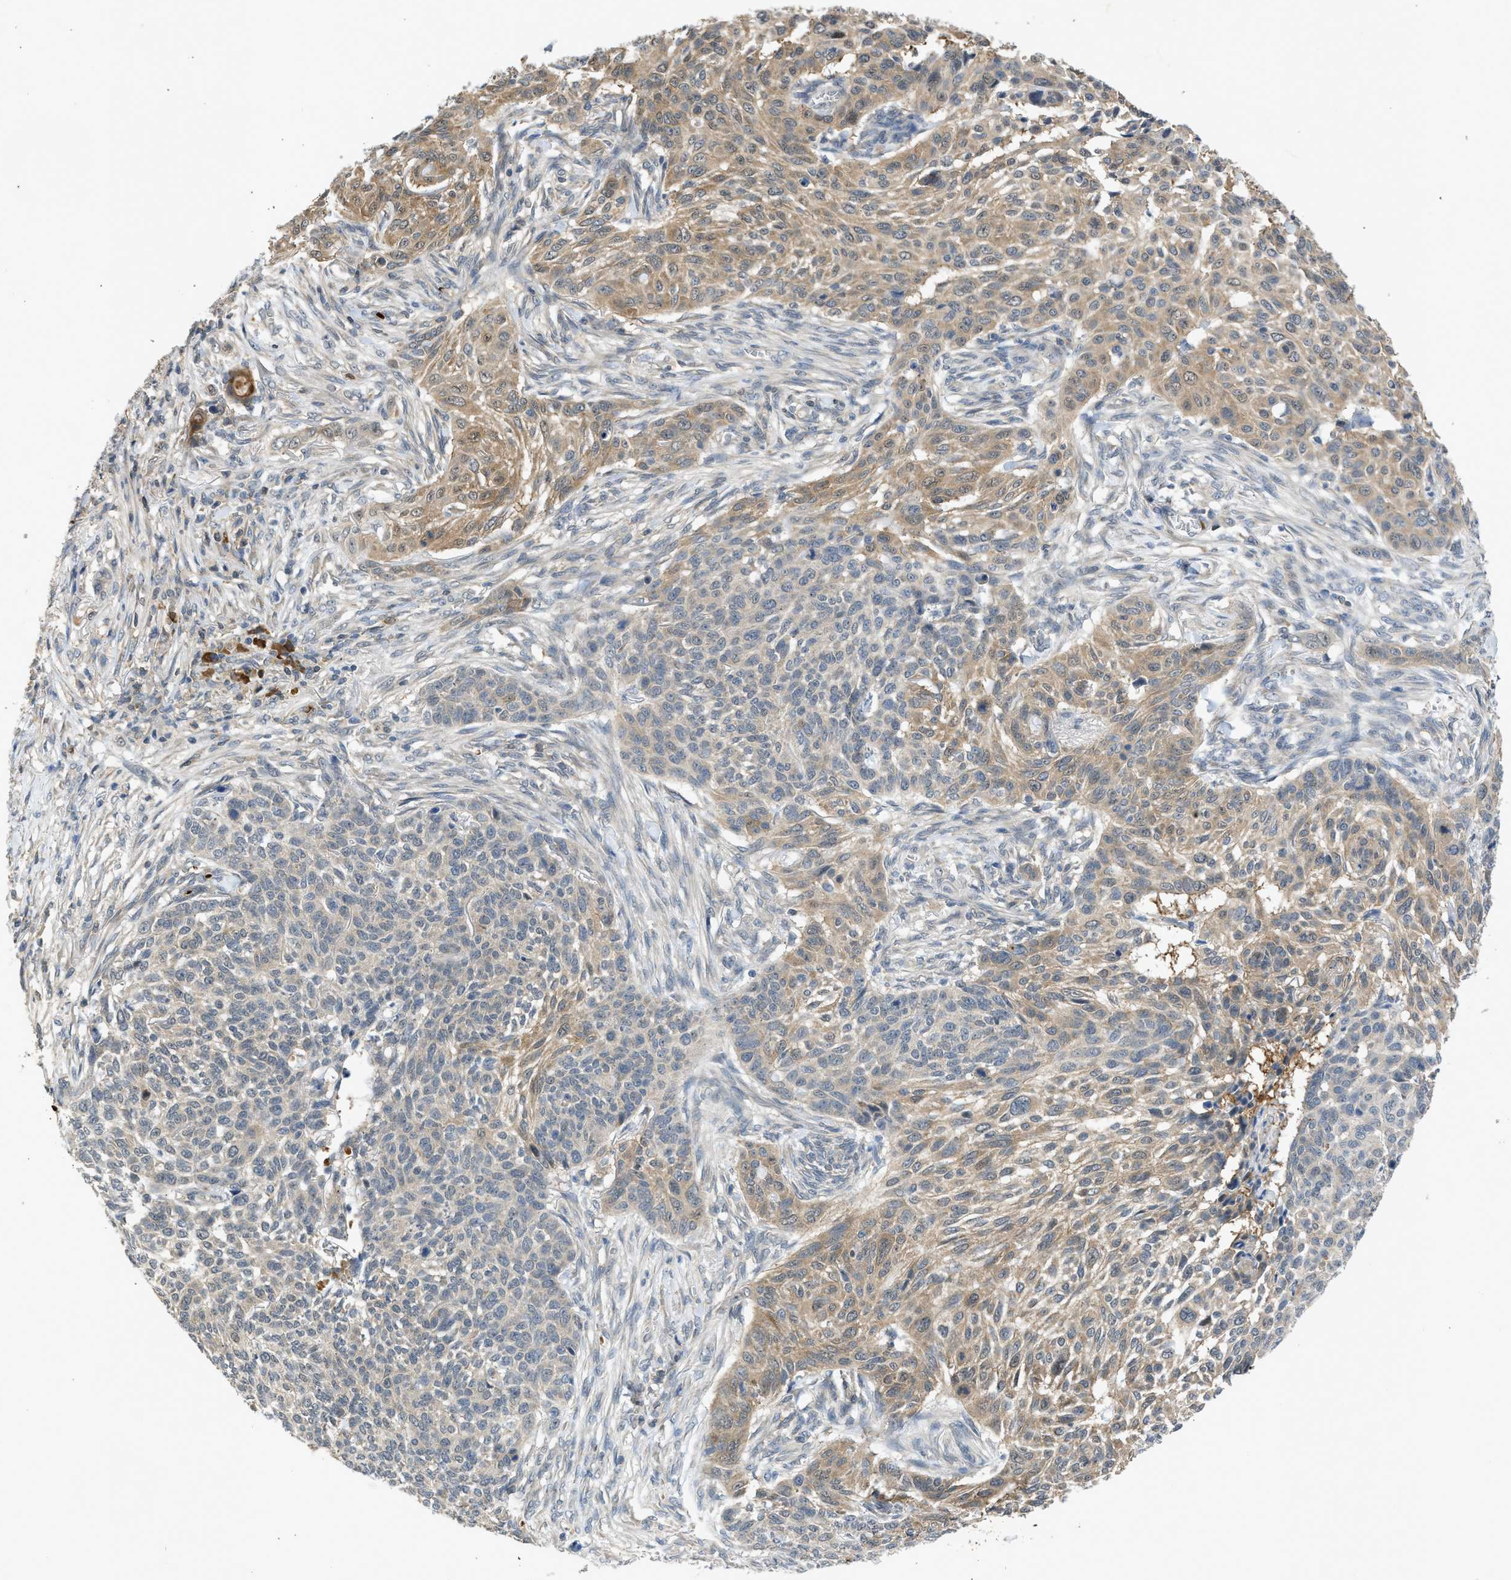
{"staining": {"intensity": "weak", "quantity": "25%-75%", "location": "cytoplasmic/membranous"}, "tissue": "skin cancer", "cell_type": "Tumor cells", "image_type": "cancer", "snomed": [{"axis": "morphology", "description": "Basal cell carcinoma"}, {"axis": "topography", "description": "Skin"}], "caption": "Immunohistochemical staining of human skin basal cell carcinoma shows weak cytoplasmic/membranous protein staining in approximately 25%-75% of tumor cells. Using DAB (brown) and hematoxylin (blue) stains, captured at high magnification using brightfield microscopy.", "gene": "MAPK7", "patient": {"sex": "male", "age": 85}}